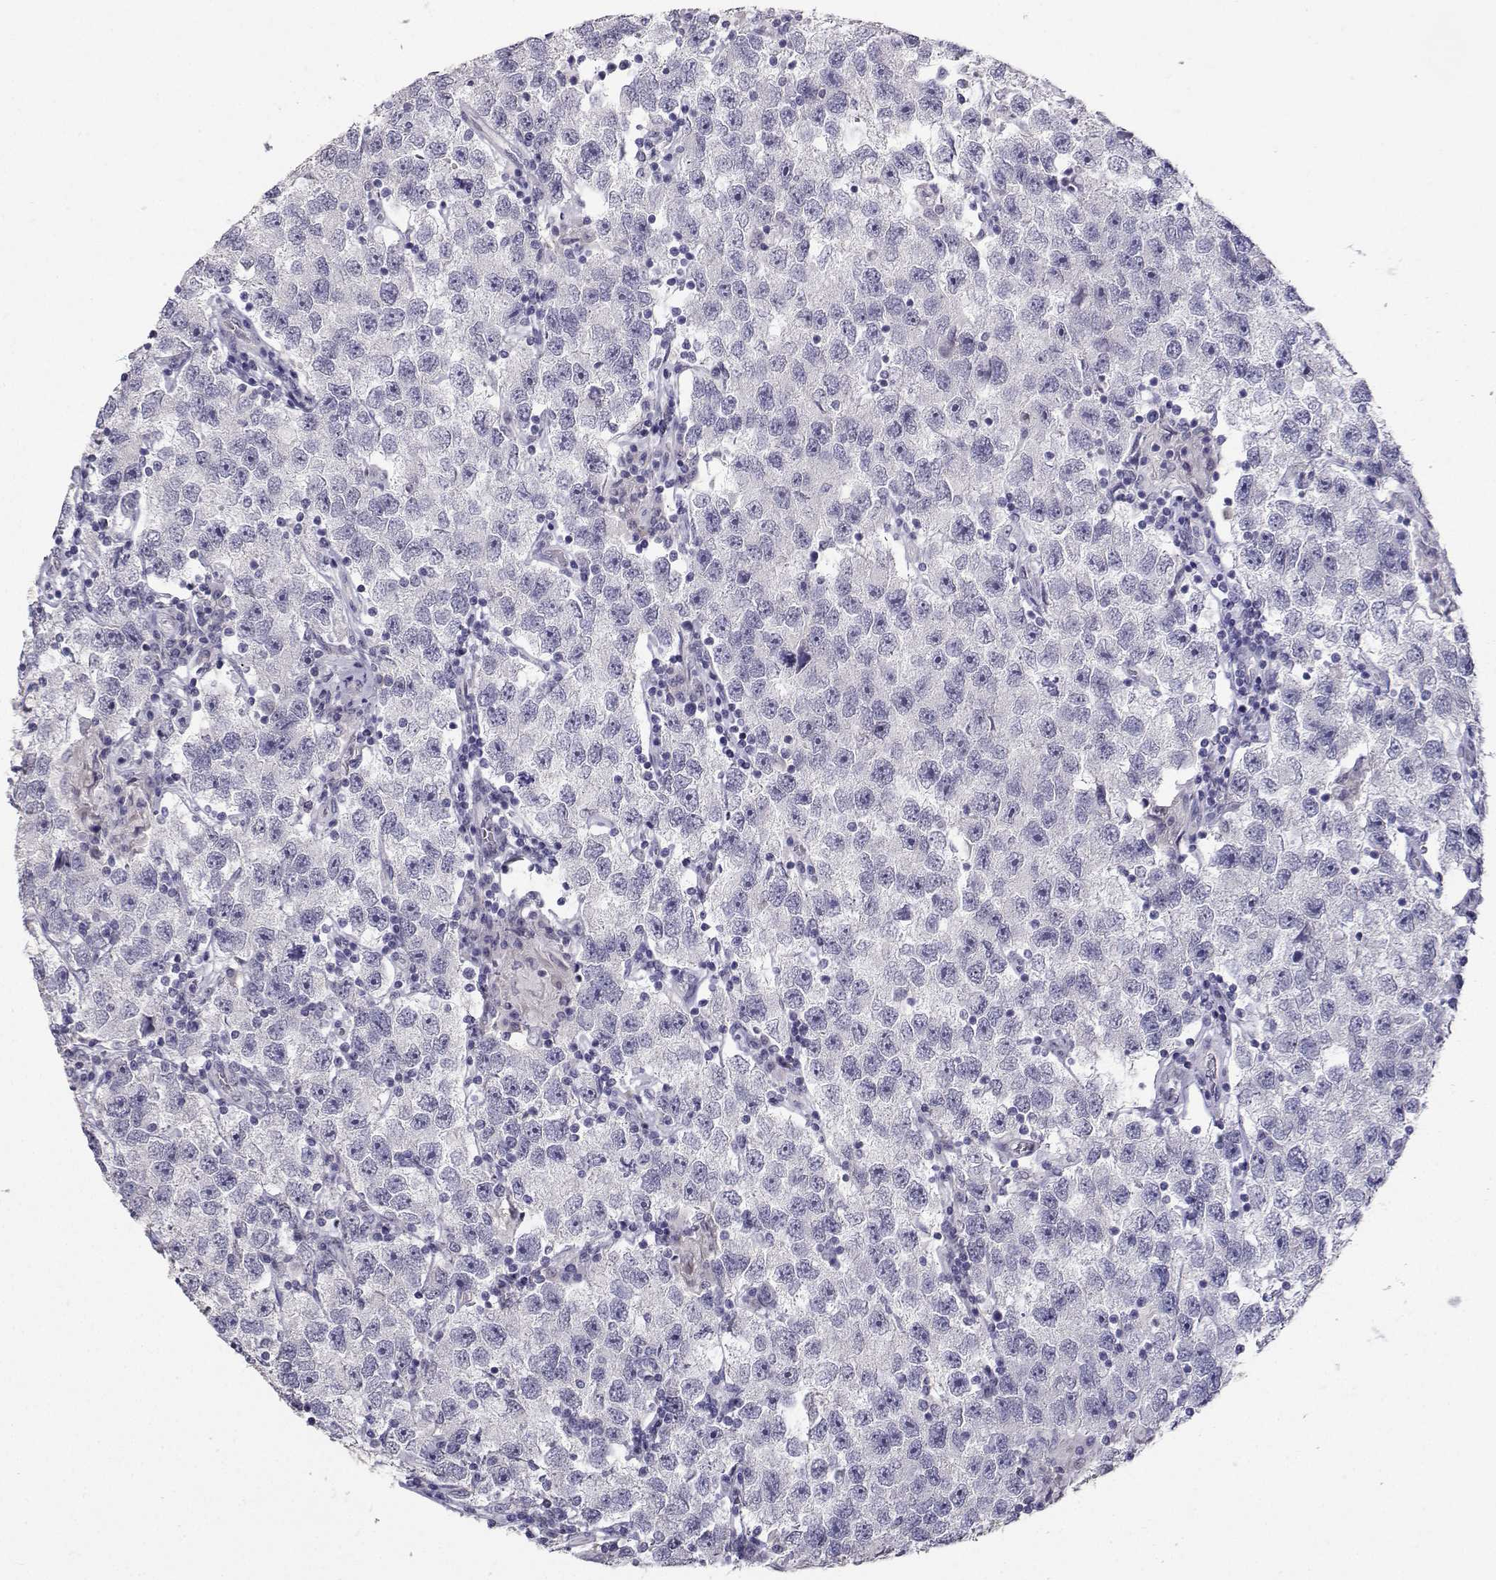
{"staining": {"intensity": "negative", "quantity": "none", "location": "none"}, "tissue": "testis cancer", "cell_type": "Tumor cells", "image_type": "cancer", "snomed": [{"axis": "morphology", "description": "Seminoma, NOS"}, {"axis": "topography", "description": "Testis"}], "caption": "DAB immunohistochemical staining of human seminoma (testis) reveals no significant positivity in tumor cells. (Brightfield microscopy of DAB (3,3'-diaminobenzidine) immunohistochemistry at high magnification).", "gene": "CARTPT", "patient": {"sex": "male", "age": 26}}